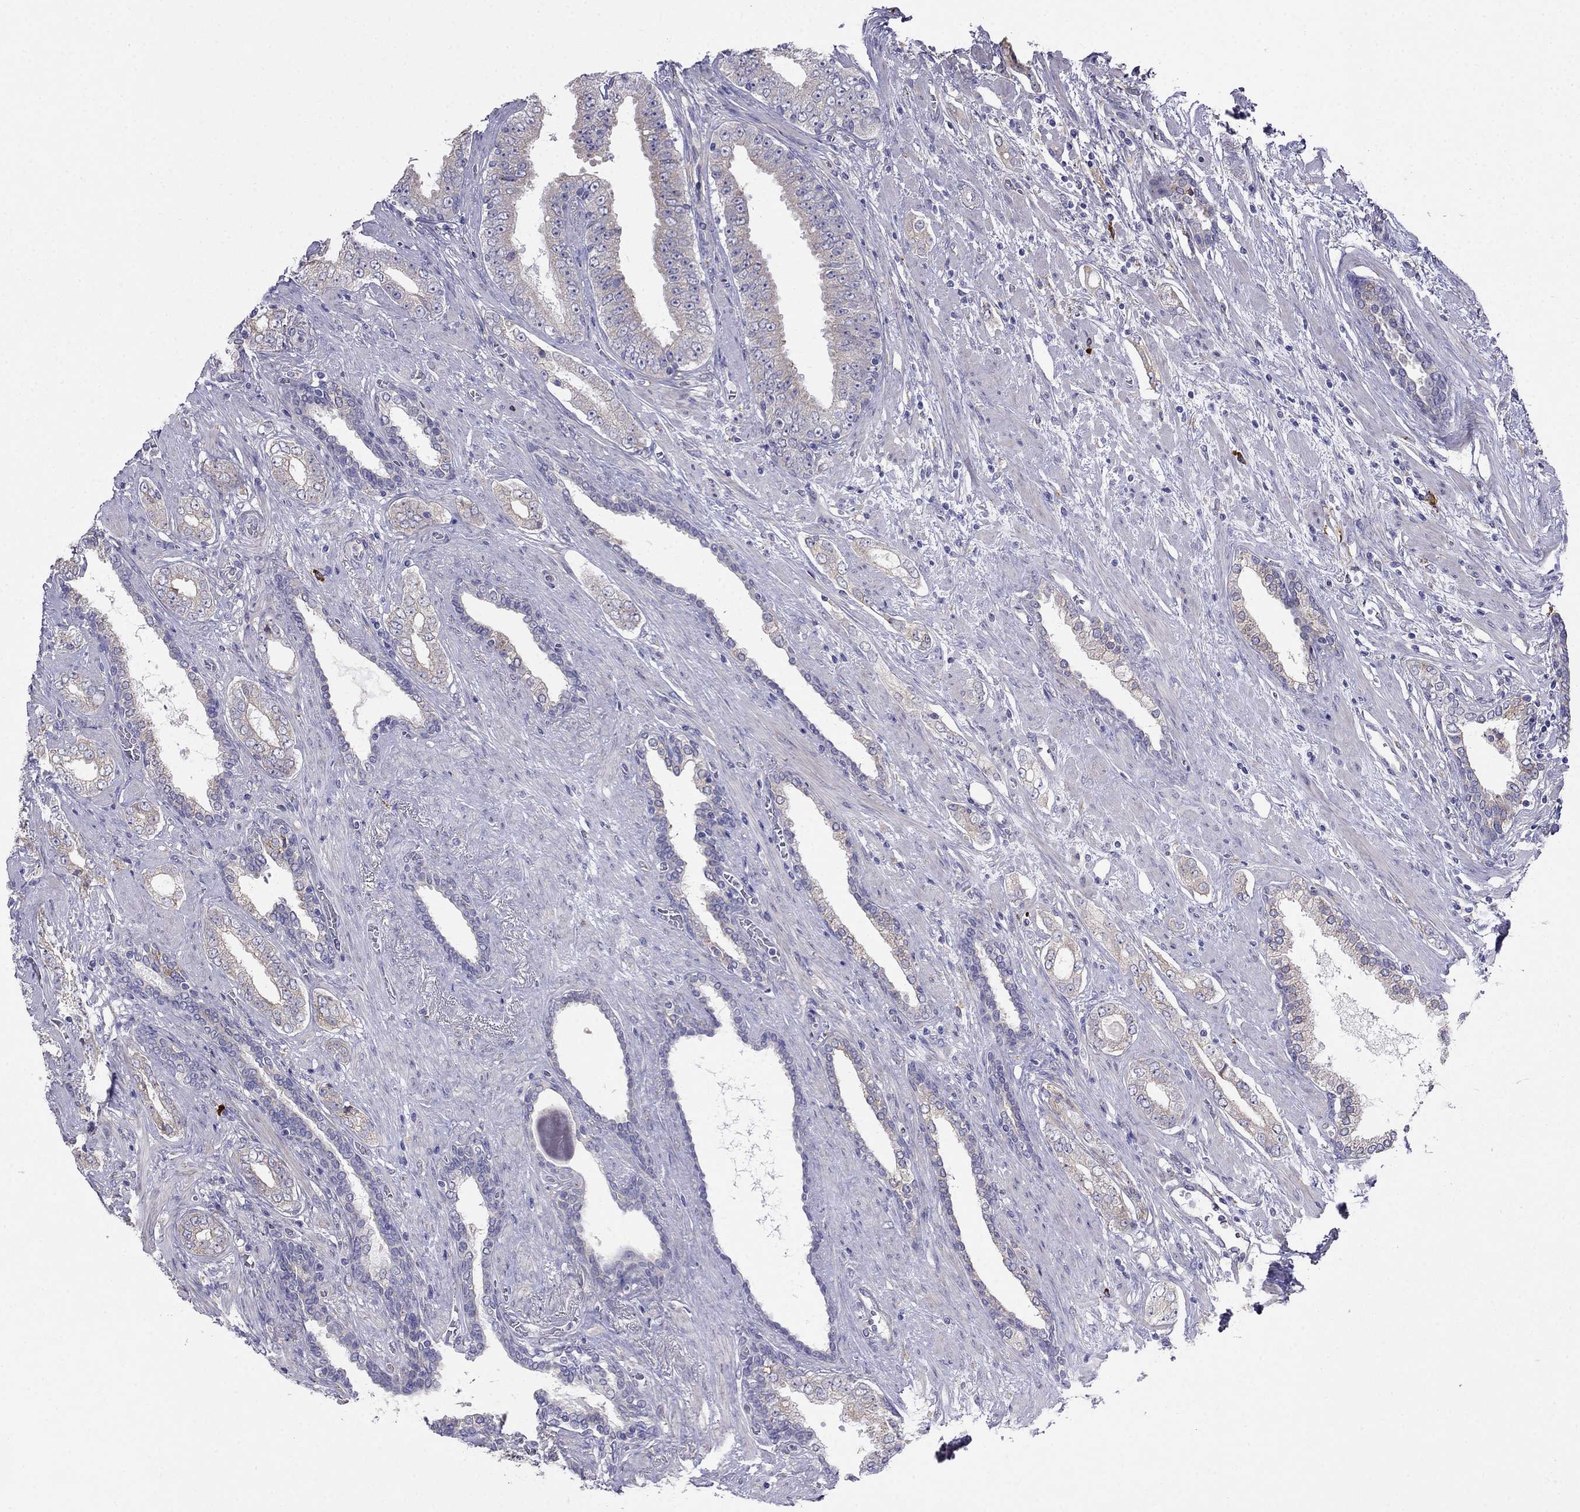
{"staining": {"intensity": "weak", "quantity": "25%-75%", "location": "cytoplasmic/membranous"}, "tissue": "prostate cancer", "cell_type": "Tumor cells", "image_type": "cancer", "snomed": [{"axis": "morphology", "description": "Adenocarcinoma, Low grade"}, {"axis": "topography", "description": "Prostate and seminal vesicle, NOS"}], "caption": "Tumor cells show low levels of weak cytoplasmic/membranous staining in approximately 25%-75% of cells in human low-grade adenocarcinoma (prostate).", "gene": "LONRF2", "patient": {"sex": "male", "age": 61}}